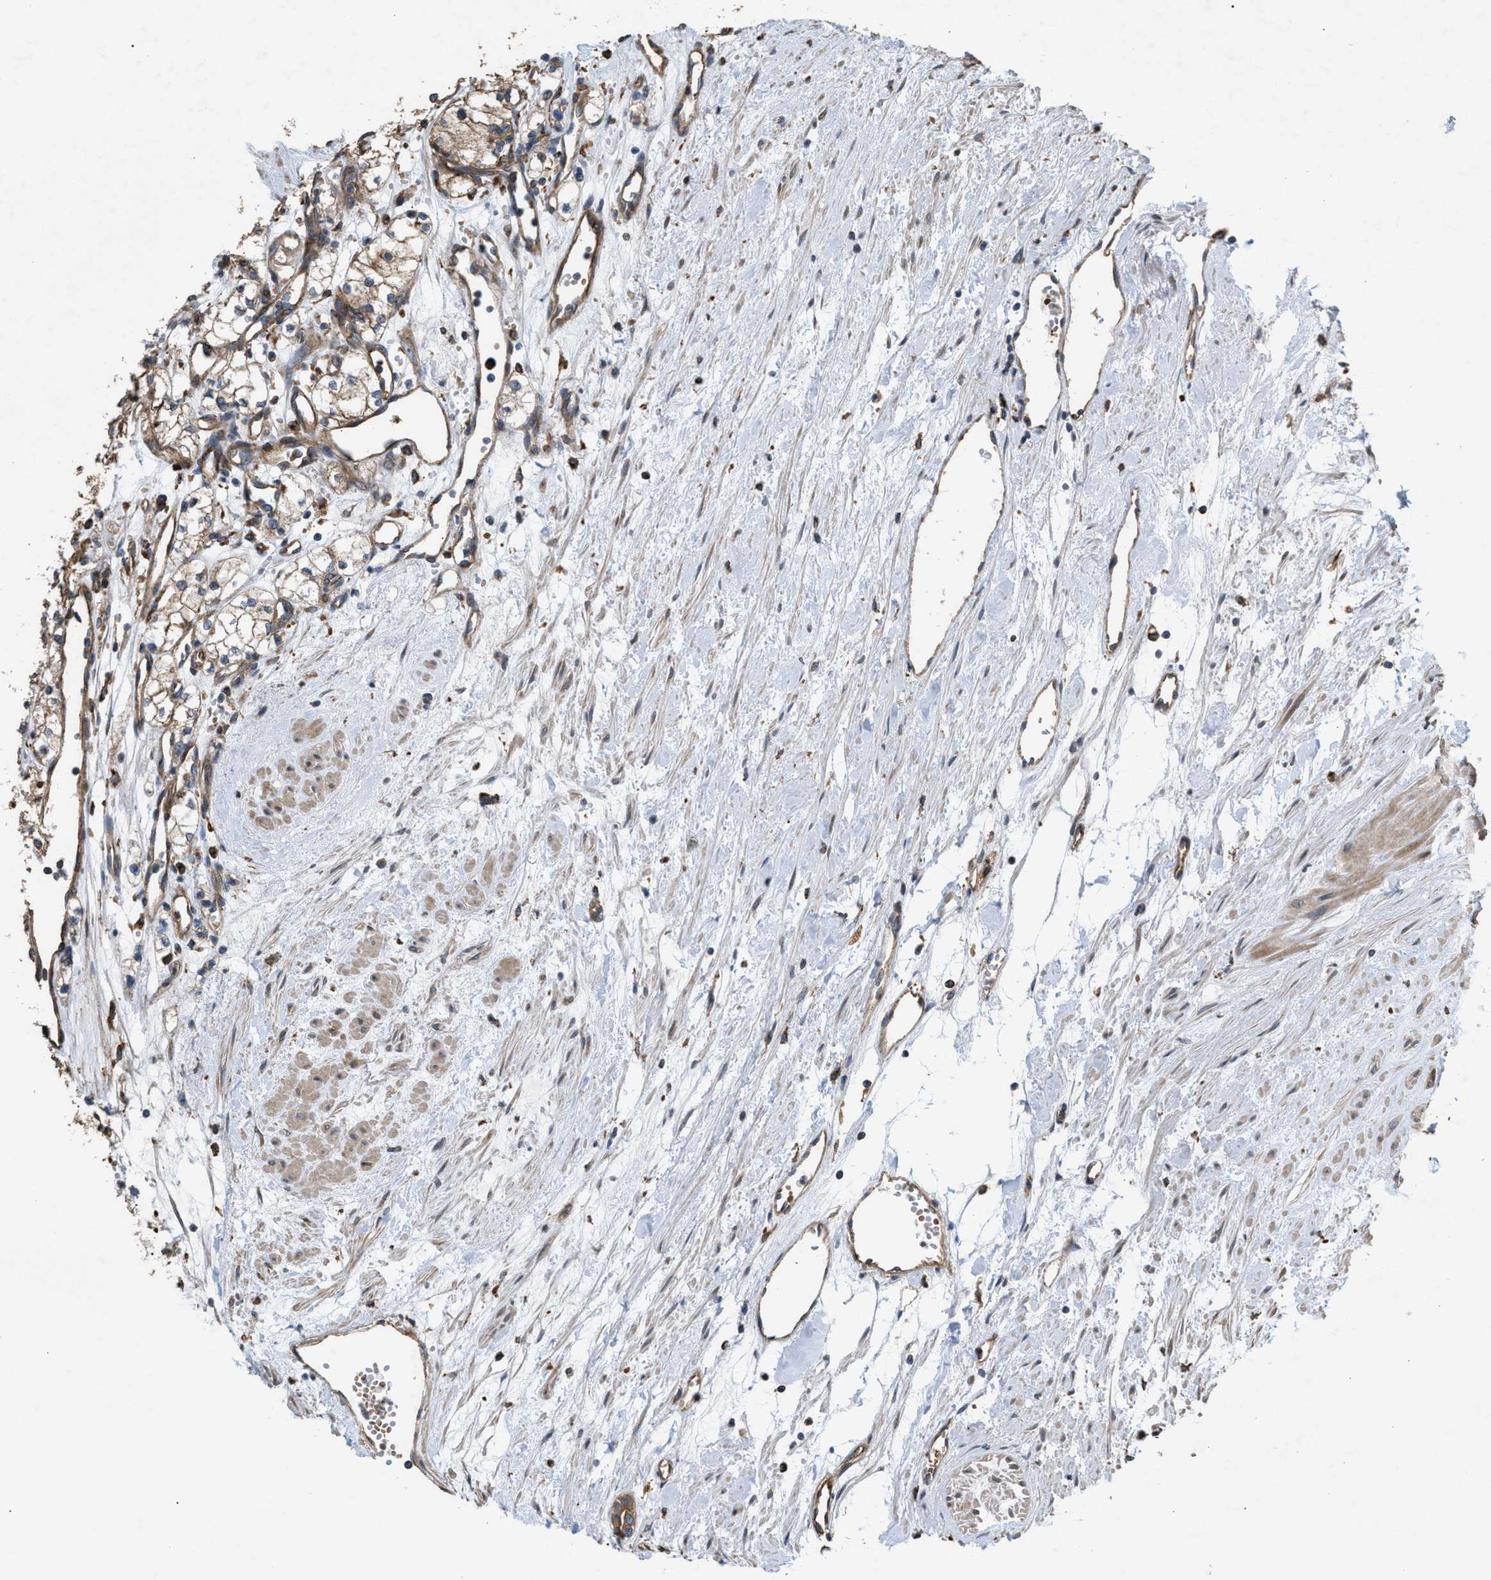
{"staining": {"intensity": "moderate", "quantity": "25%-75%", "location": "cytoplasmic/membranous"}, "tissue": "renal cancer", "cell_type": "Tumor cells", "image_type": "cancer", "snomed": [{"axis": "morphology", "description": "Adenocarcinoma, NOS"}, {"axis": "topography", "description": "Kidney"}], "caption": "Adenocarcinoma (renal) tissue reveals moderate cytoplasmic/membranous expression in about 25%-75% of tumor cells, visualized by immunohistochemistry.", "gene": "GCC1", "patient": {"sex": "male", "age": 59}}